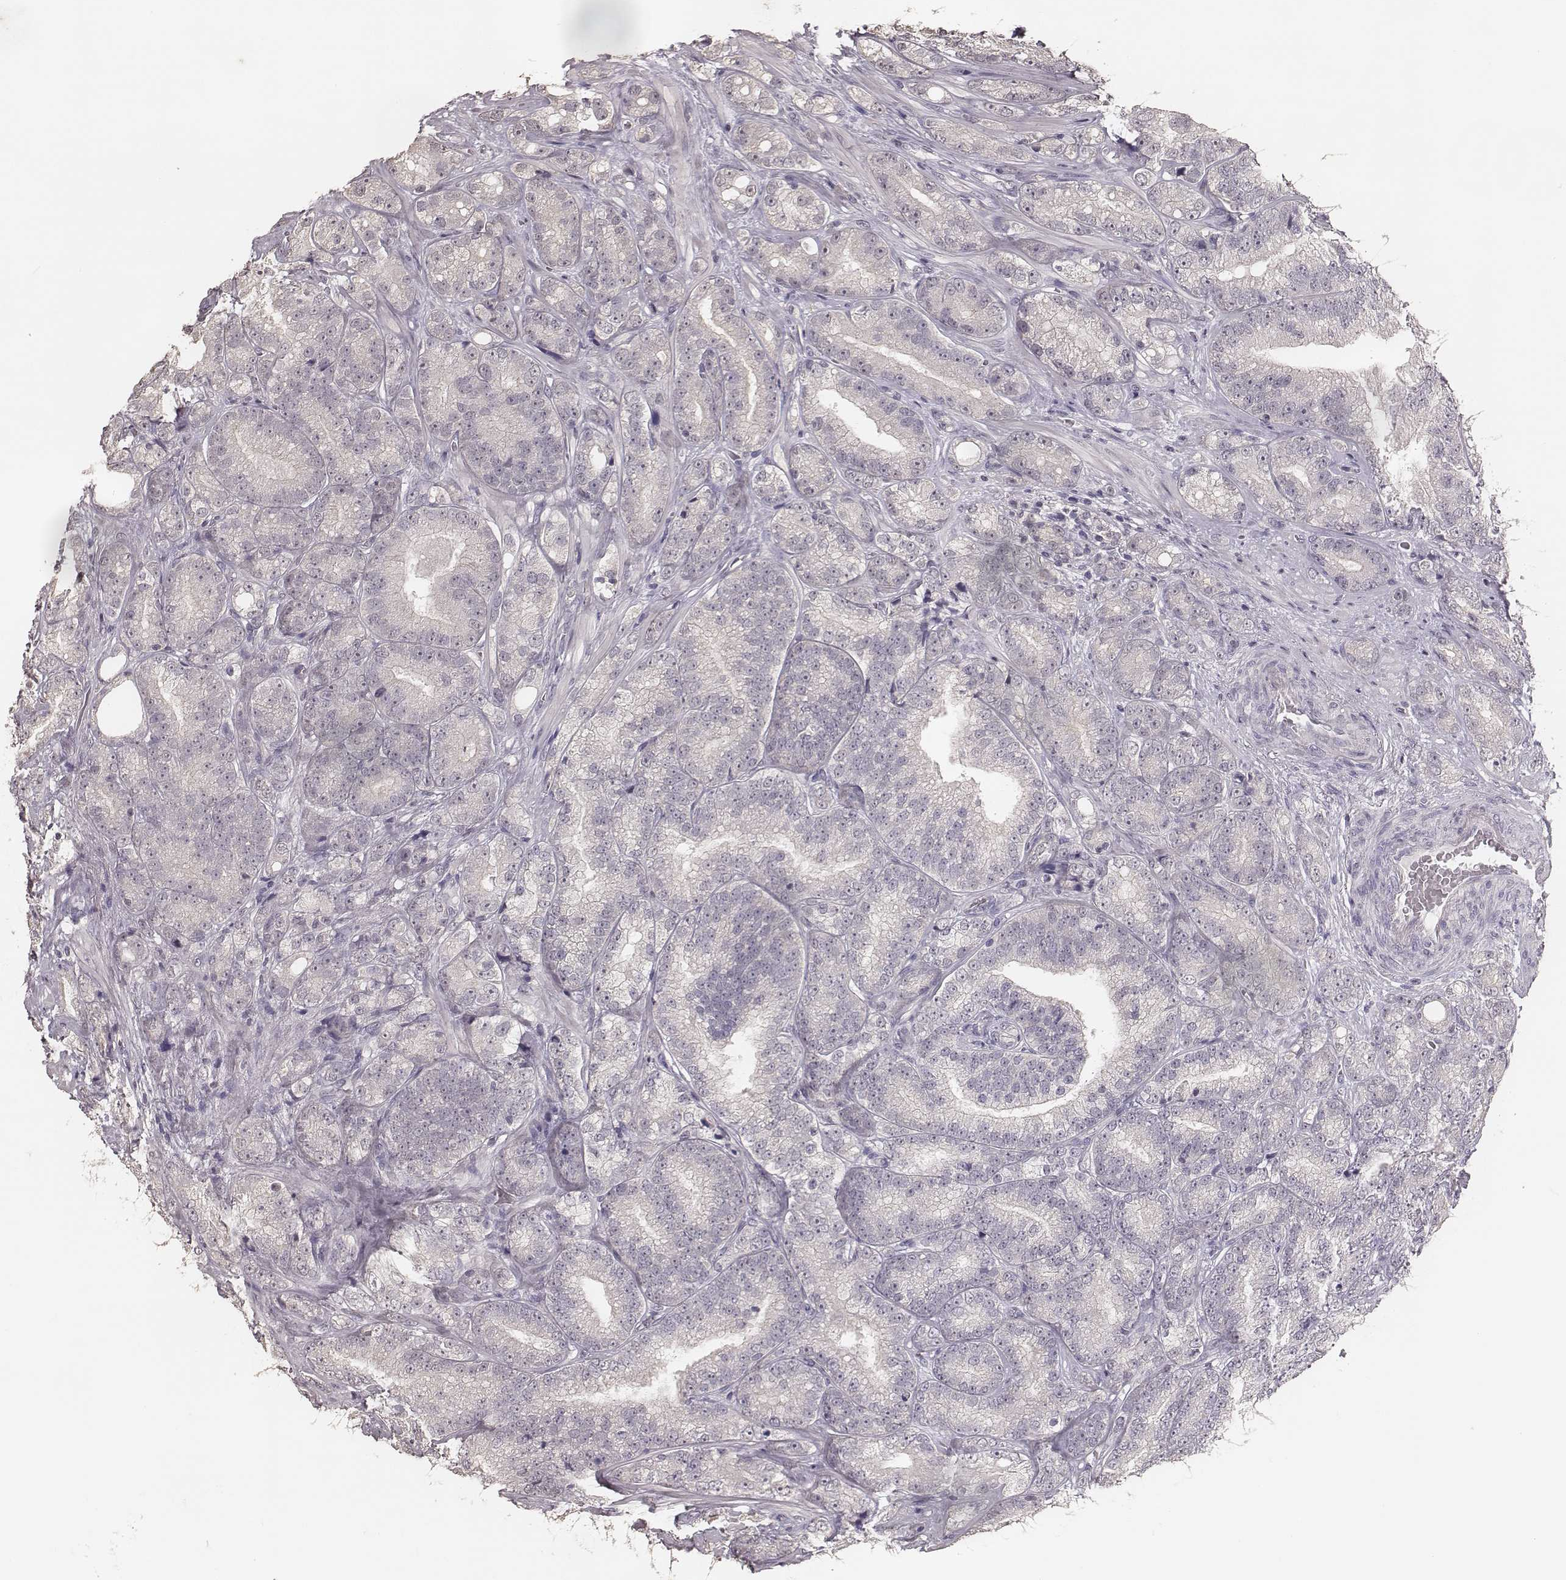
{"staining": {"intensity": "negative", "quantity": "none", "location": "none"}, "tissue": "prostate cancer", "cell_type": "Tumor cells", "image_type": "cancer", "snomed": [{"axis": "morphology", "description": "Adenocarcinoma, NOS"}, {"axis": "topography", "description": "Prostate"}], "caption": "The photomicrograph shows no staining of tumor cells in prostate adenocarcinoma.", "gene": "LY6K", "patient": {"sex": "male", "age": 63}}